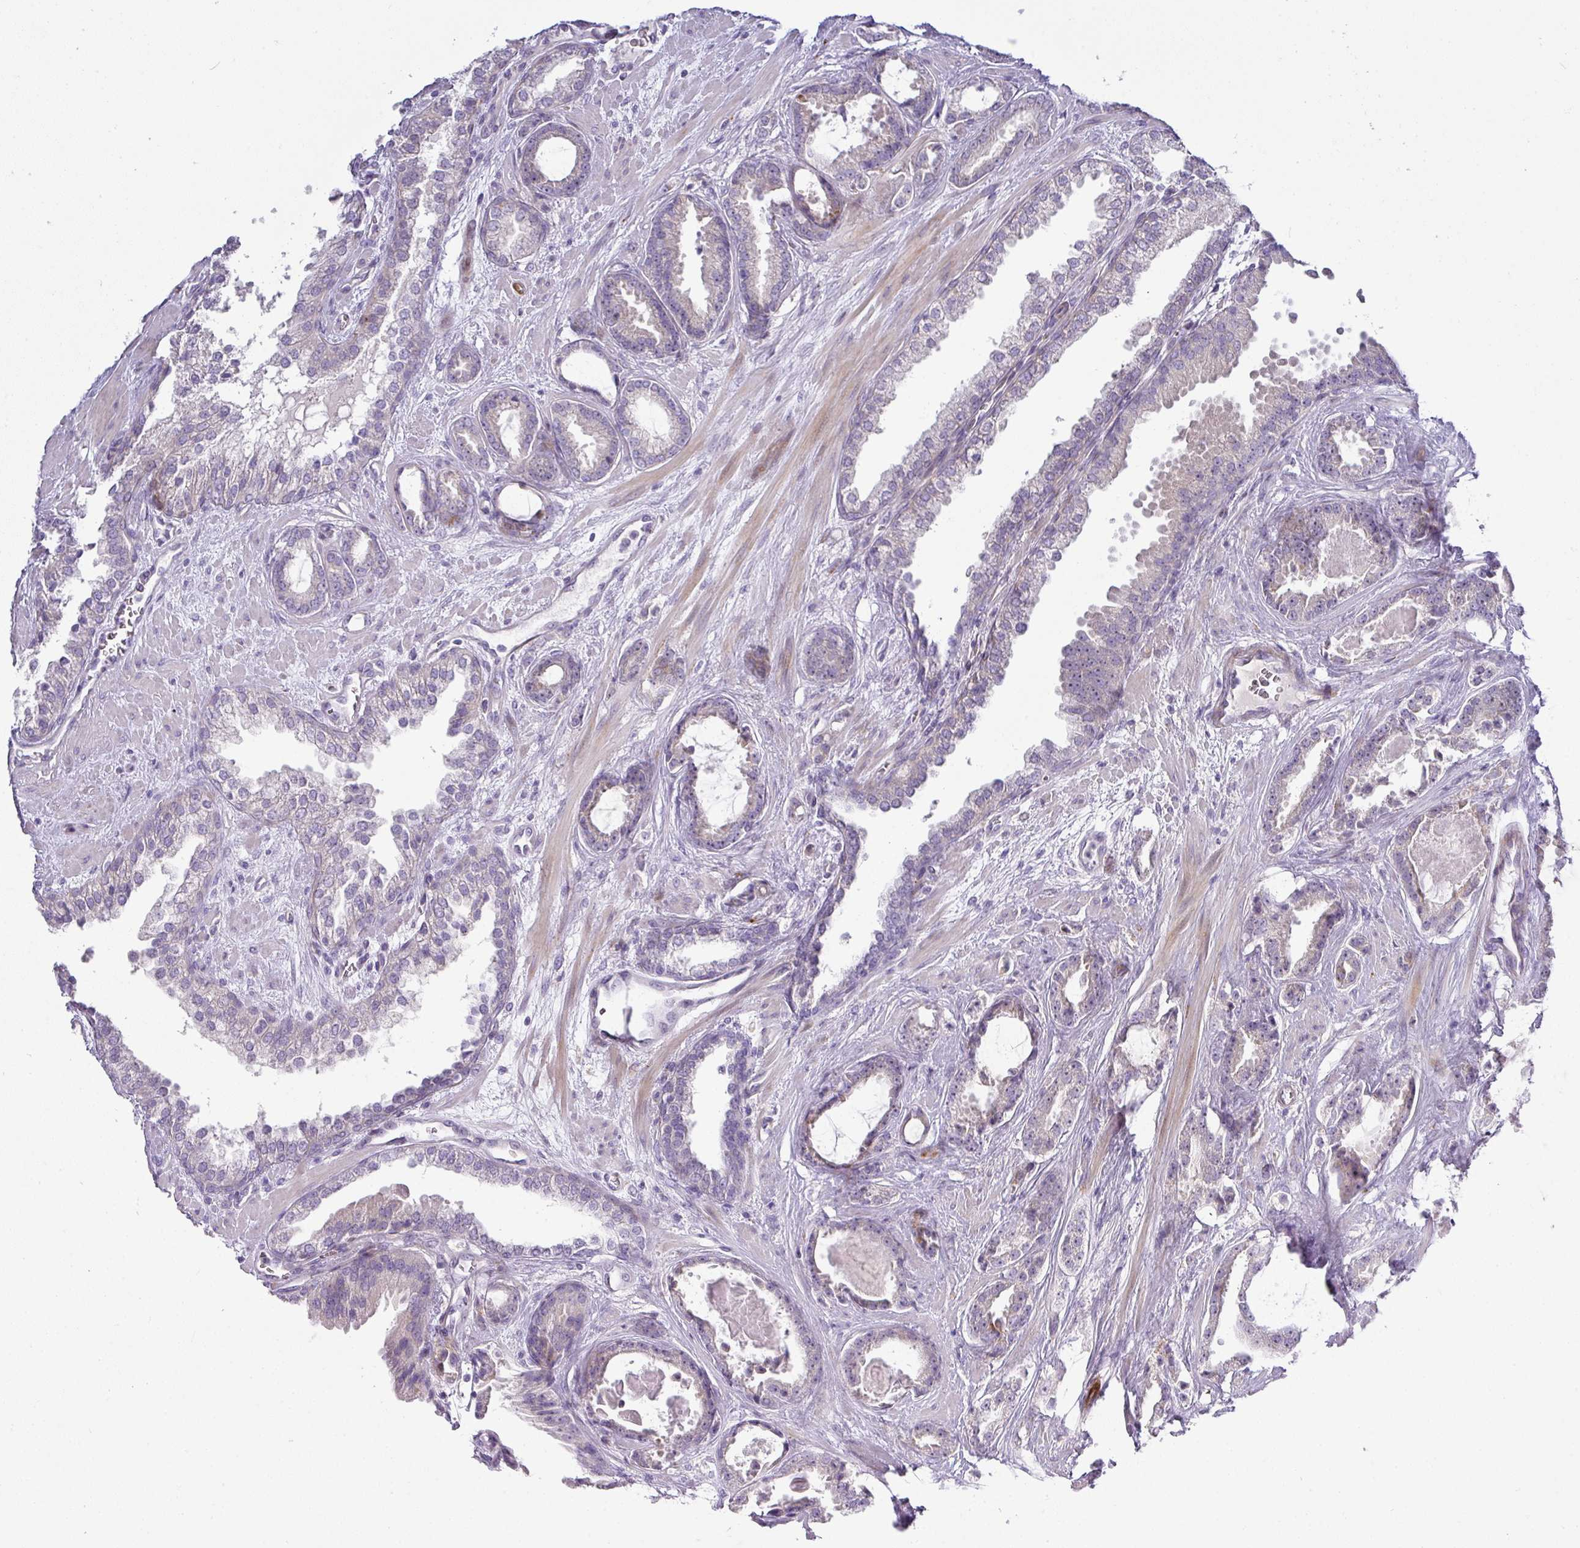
{"staining": {"intensity": "negative", "quantity": "none", "location": "none"}, "tissue": "prostate cancer", "cell_type": "Tumor cells", "image_type": "cancer", "snomed": [{"axis": "morphology", "description": "Adenocarcinoma, Low grade"}, {"axis": "topography", "description": "Prostate"}], "caption": "Tumor cells are negative for protein expression in human prostate cancer.", "gene": "ATP6V1F", "patient": {"sex": "male", "age": 62}}